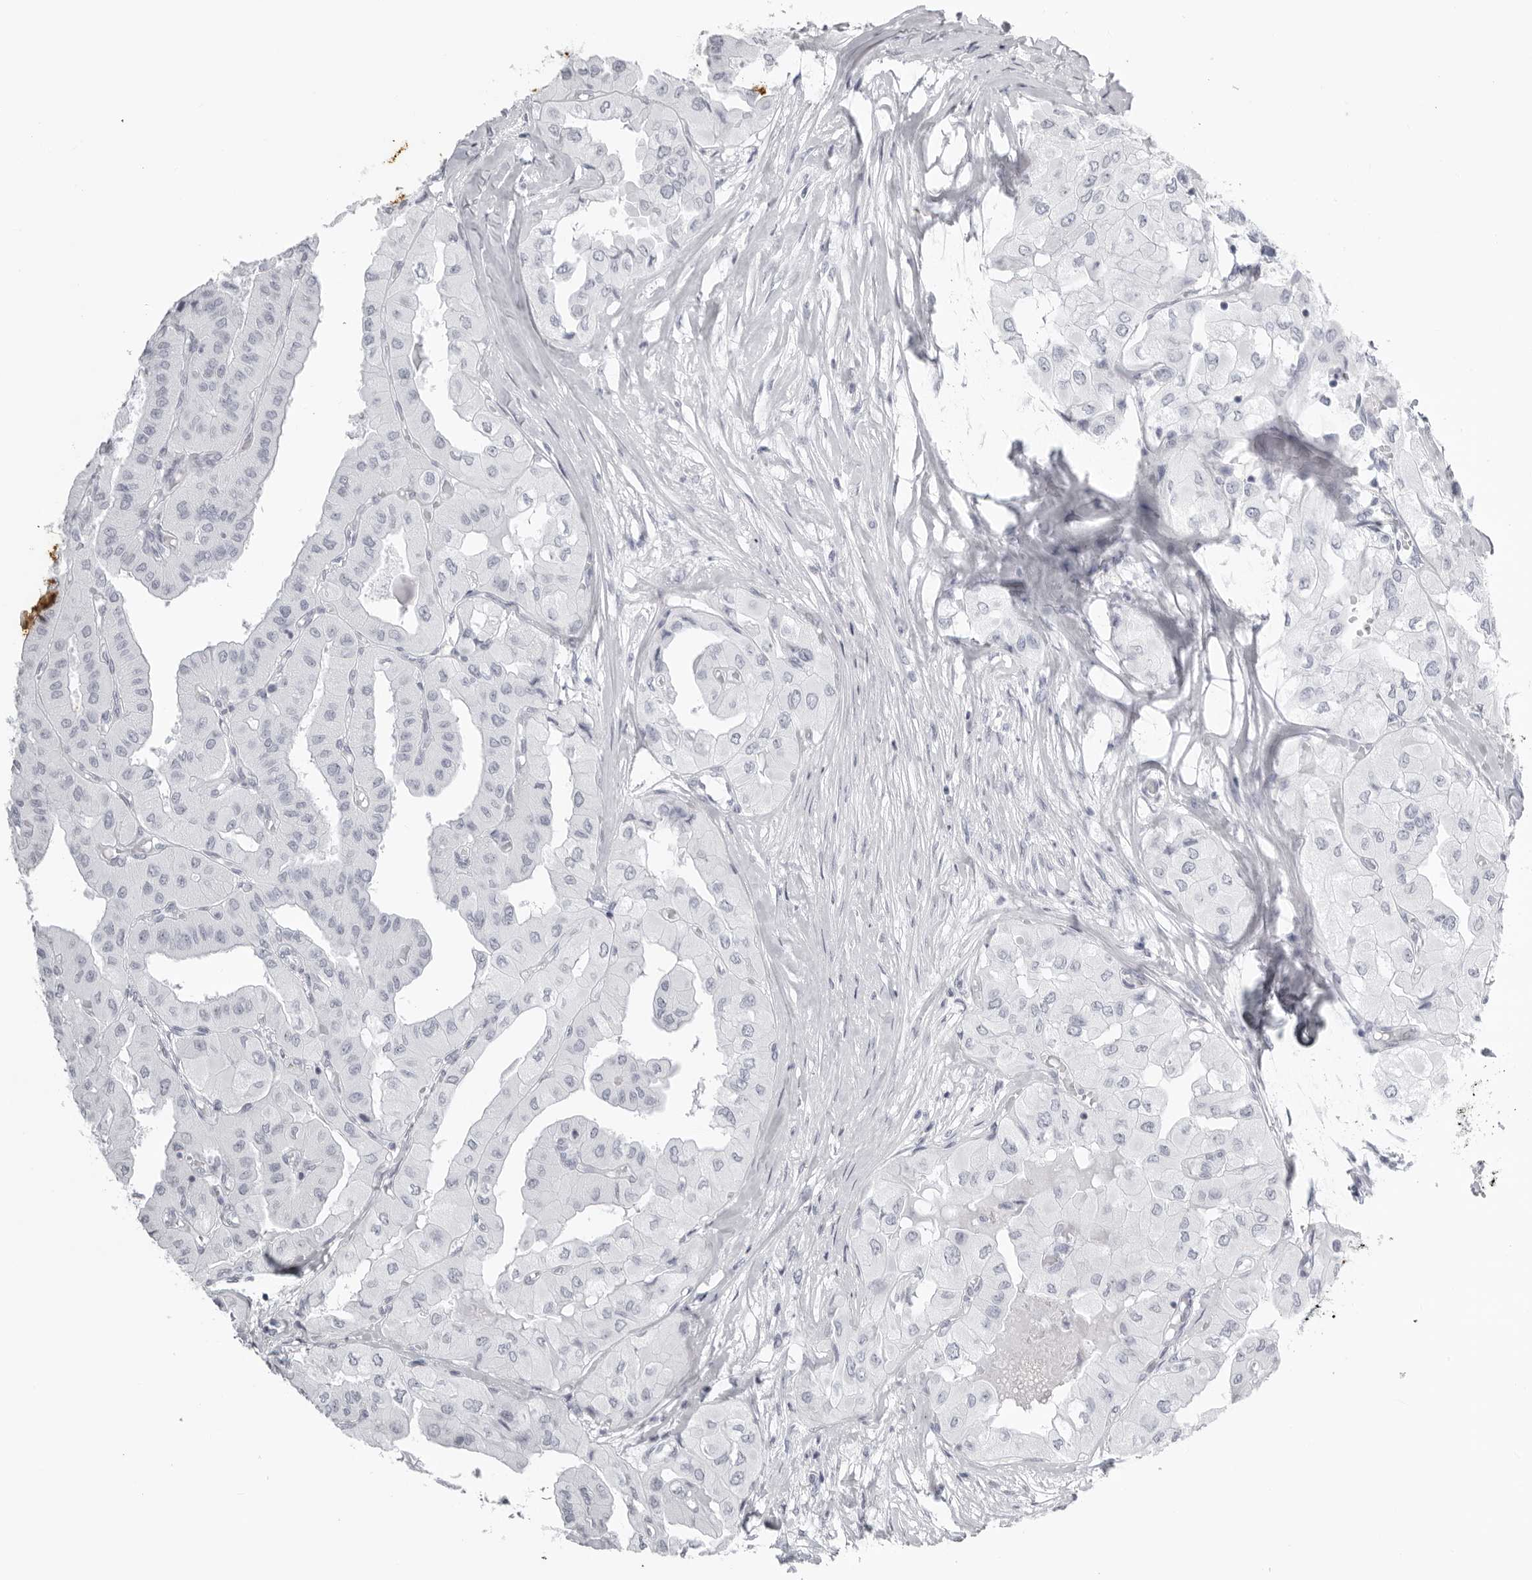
{"staining": {"intensity": "negative", "quantity": "none", "location": "none"}, "tissue": "thyroid cancer", "cell_type": "Tumor cells", "image_type": "cancer", "snomed": [{"axis": "morphology", "description": "Papillary adenocarcinoma, NOS"}, {"axis": "topography", "description": "Thyroid gland"}], "caption": "The immunohistochemistry photomicrograph has no significant staining in tumor cells of thyroid cancer tissue. The staining is performed using DAB brown chromogen with nuclei counter-stained in using hematoxylin.", "gene": "KLK9", "patient": {"sex": "female", "age": 59}}